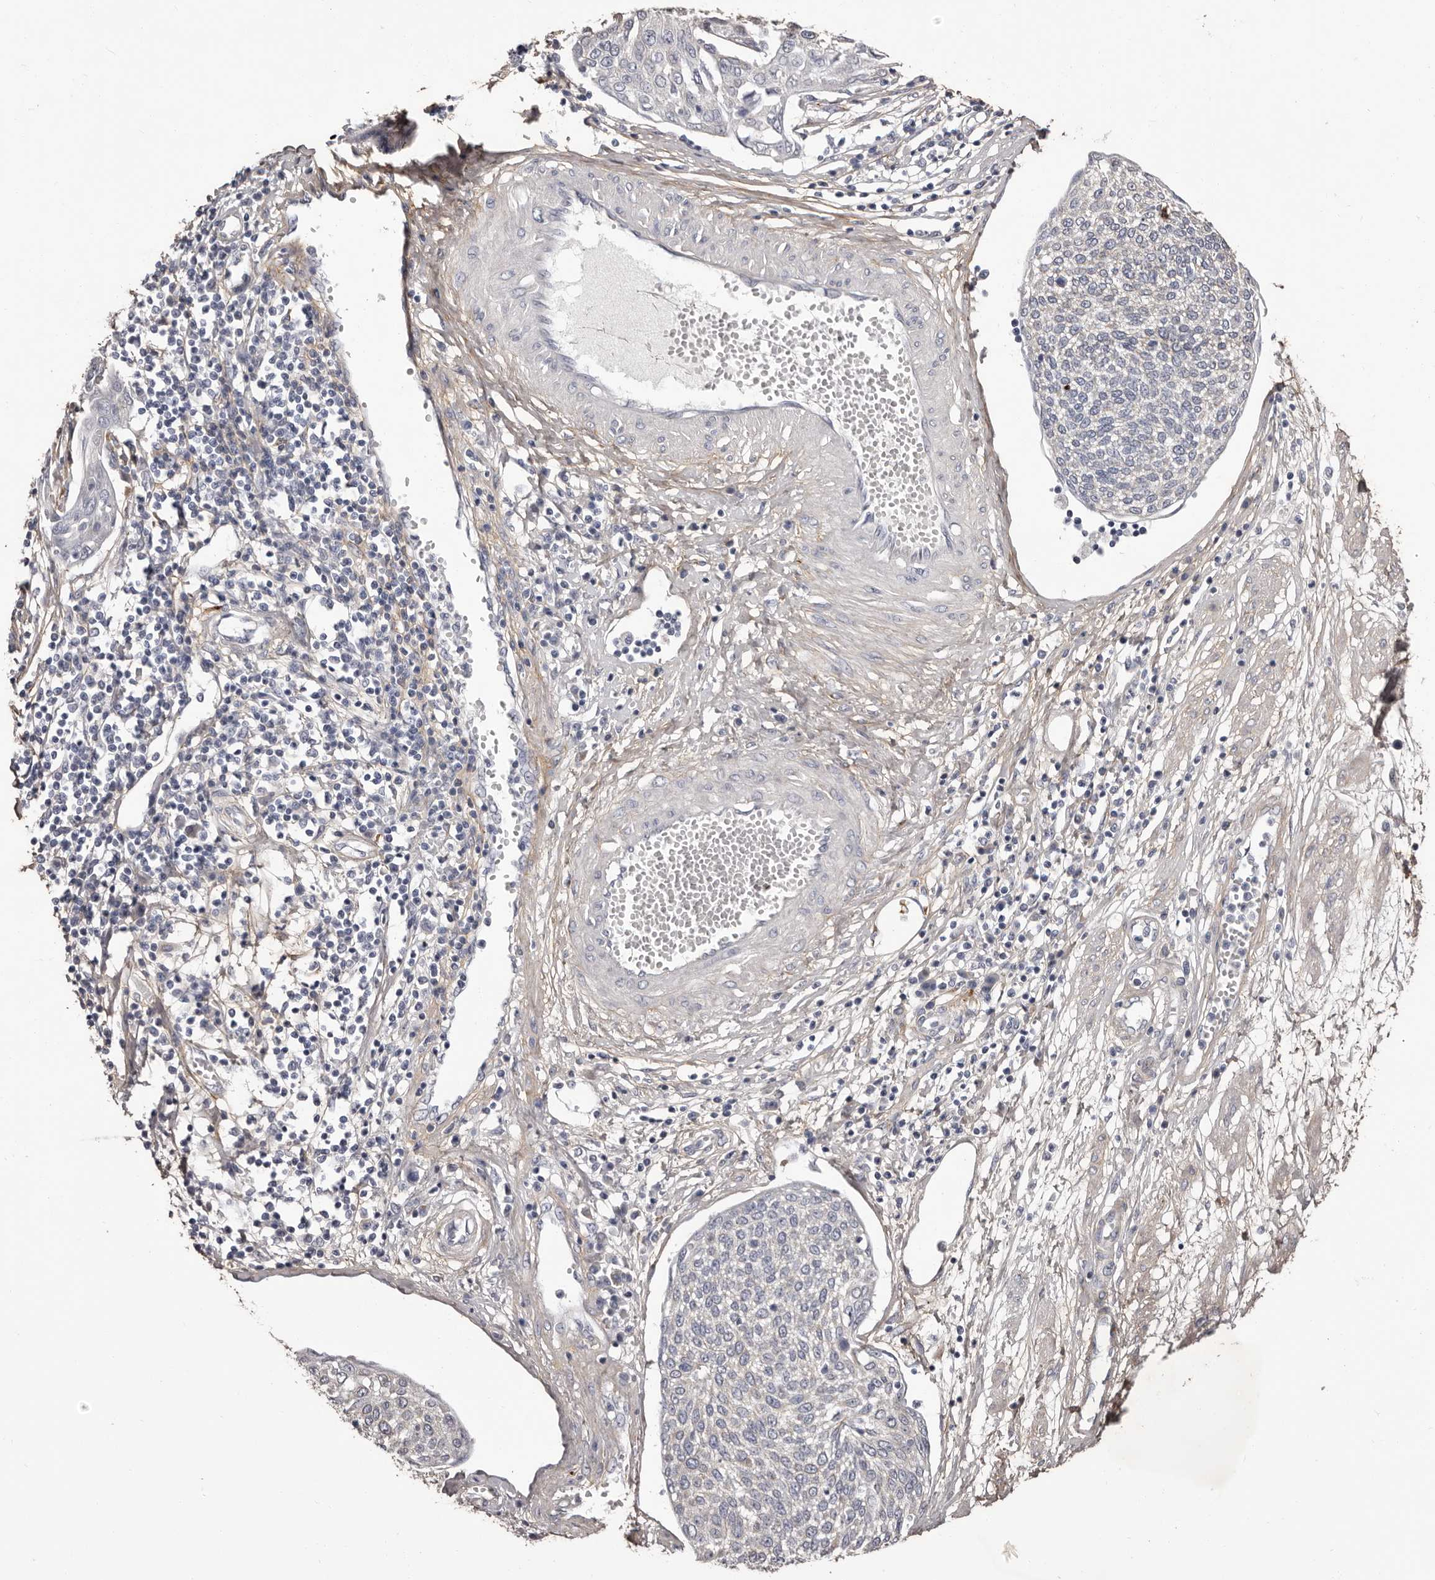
{"staining": {"intensity": "negative", "quantity": "none", "location": "none"}, "tissue": "cervical cancer", "cell_type": "Tumor cells", "image_type": "cancer", "snomed": [{"axis": "morphology", "description": "Squamous cell carcinoma, NOS"}, {"axis": "topography", "description": "Cervix"}], "caption": "This is an immunohistochemistry (IHC) histopathology image of squamous cell carcinoma (cervical). There is no staining in tumor cells.", "gene": "COL6A1", "patient": {"sex": "female", "age": 34}}